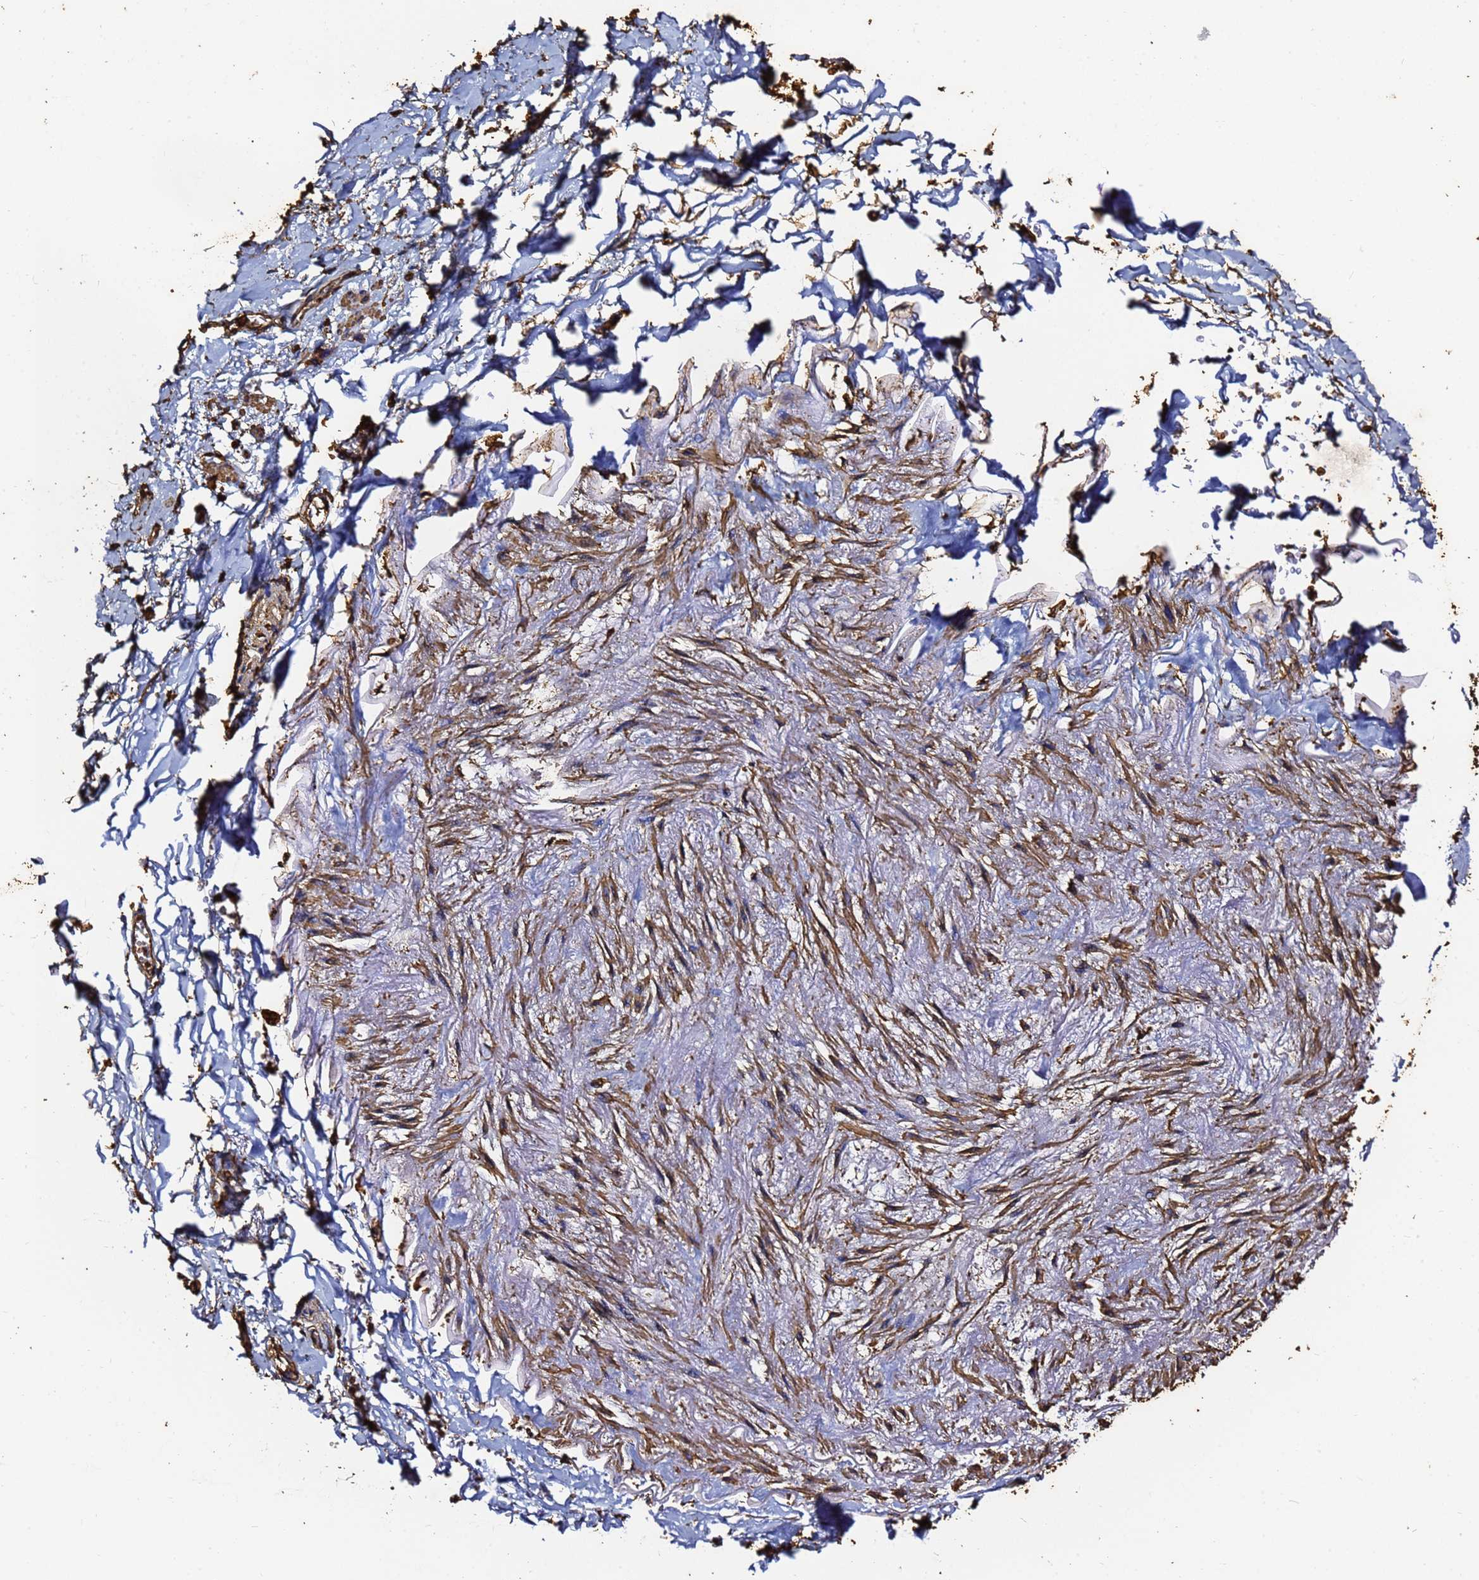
{"staining": {"intensity": "moderate", "quantity": "25%-75%", "location": "cytoplasmic/membranous"}, "tissue": "adipose tissue", "cell_type": "Adipocytes", "image_type": "normal", "snomed": [{"axis": "morphology", "description": "Normal tissue, NOS"}, {"axis": "topography", "description": "Cartilage tissue"}], "caption": "This is a micrograph of immunohistochemistry staining of unremarkable adipose tissue, which shows moderate staining in the cytoplasmic/membranous of adipocytes.", "gene": "ACTA1", "patient": {"sex": "male", "age": 73}}